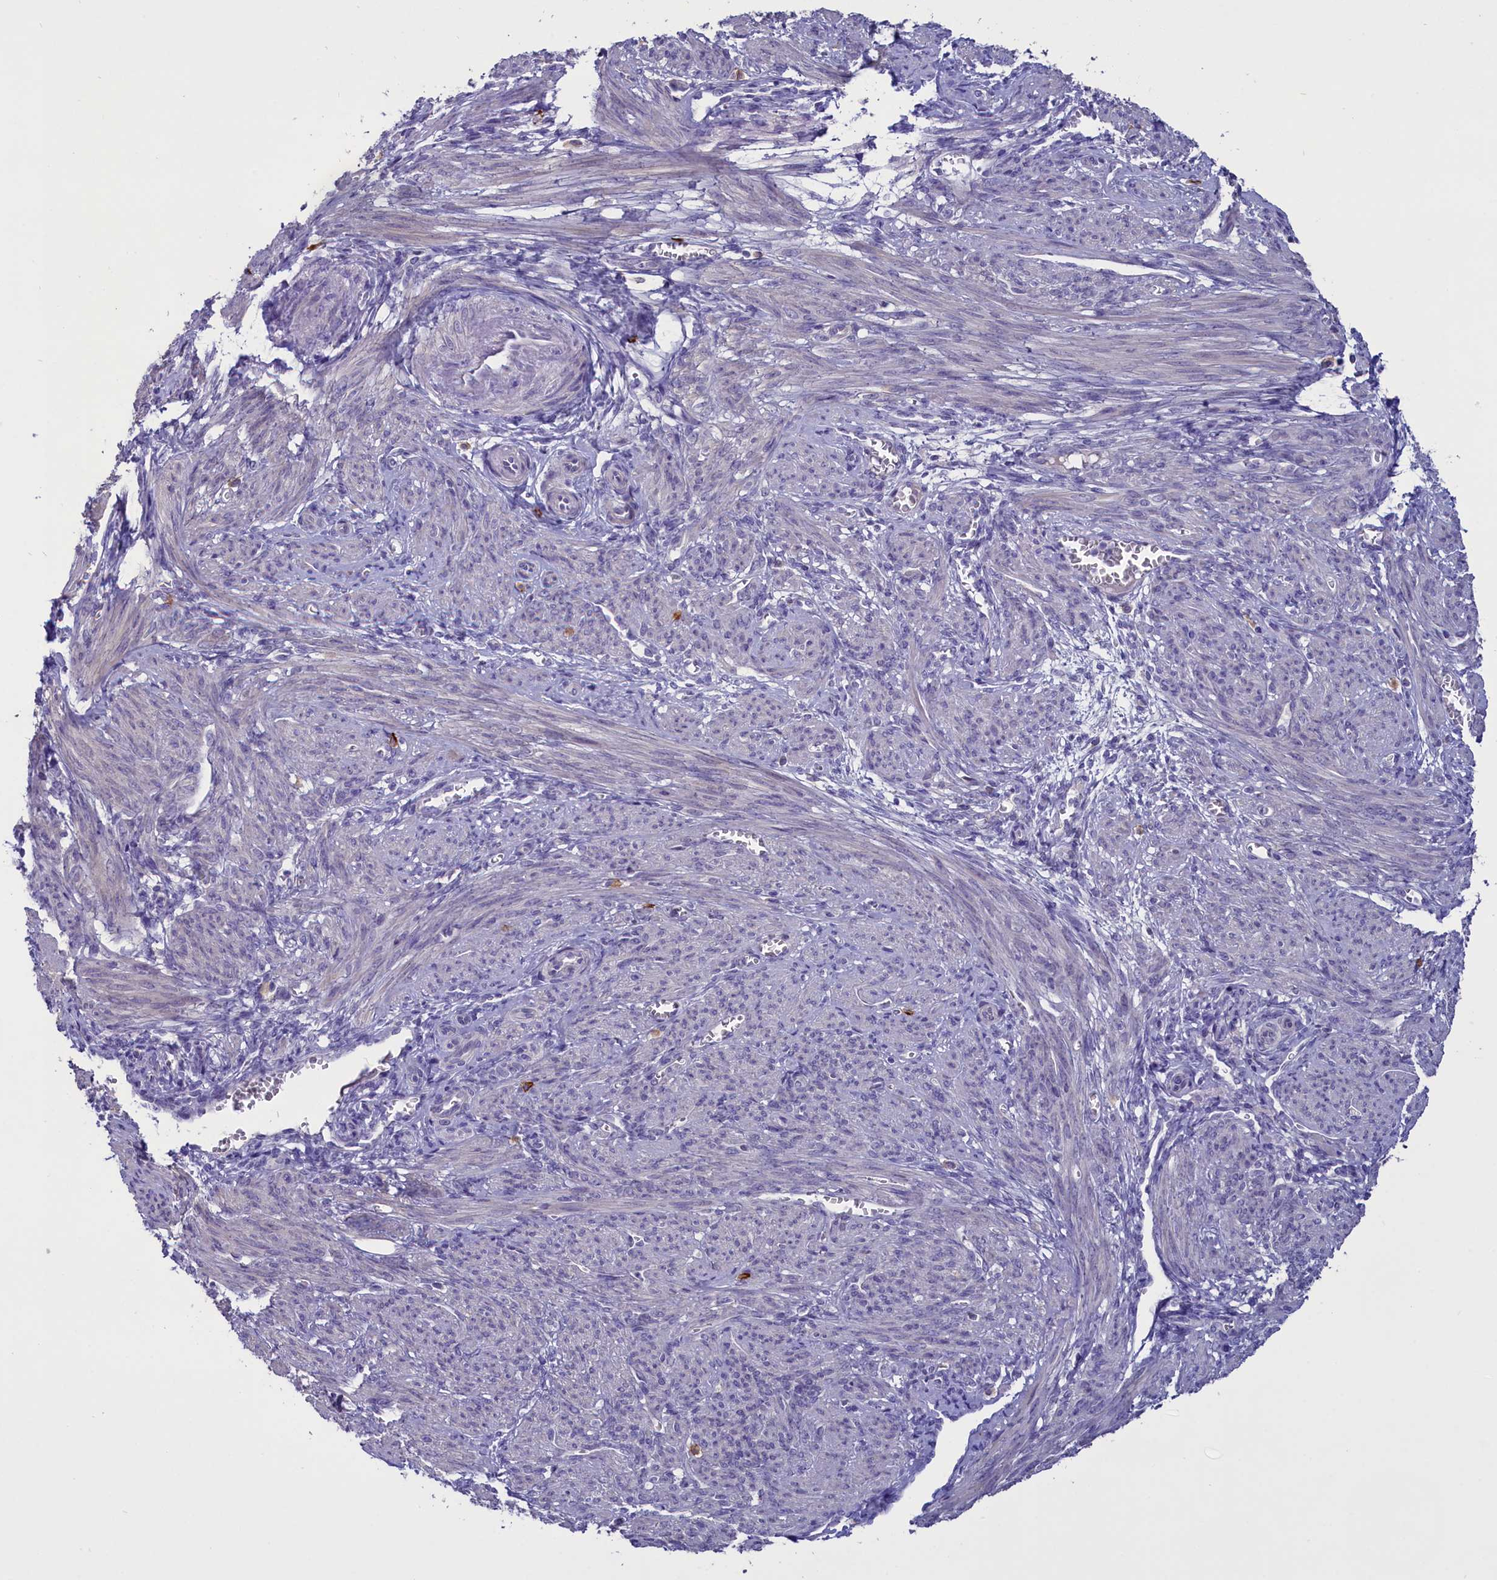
{"staining": {"intensity": "negative", "quantity": "none", "location": "none"}, "tissue": "smooth muscle", "cell_type": "Smooth muscle cells", "image_type": "normal", "snomed": [{"axis": "morphology", "description": "Normal tissue, NOS"}, {"axis": "topography", "description": "Smooth muscle"}], "caption": "Immunohistochemistry (IHC) of unremarkable smooth muscle demonstrates no positivity in smooth muscle cells. (Stains: DAB (3,3'-diaminobenzidine) immunohistochemistry (IHC) with hematoxylin counter stain, Microscopy: brightfield microscopy at high magnification).", "gene": "ENPP6", "patient": {"sex": "female", "age": 39}}